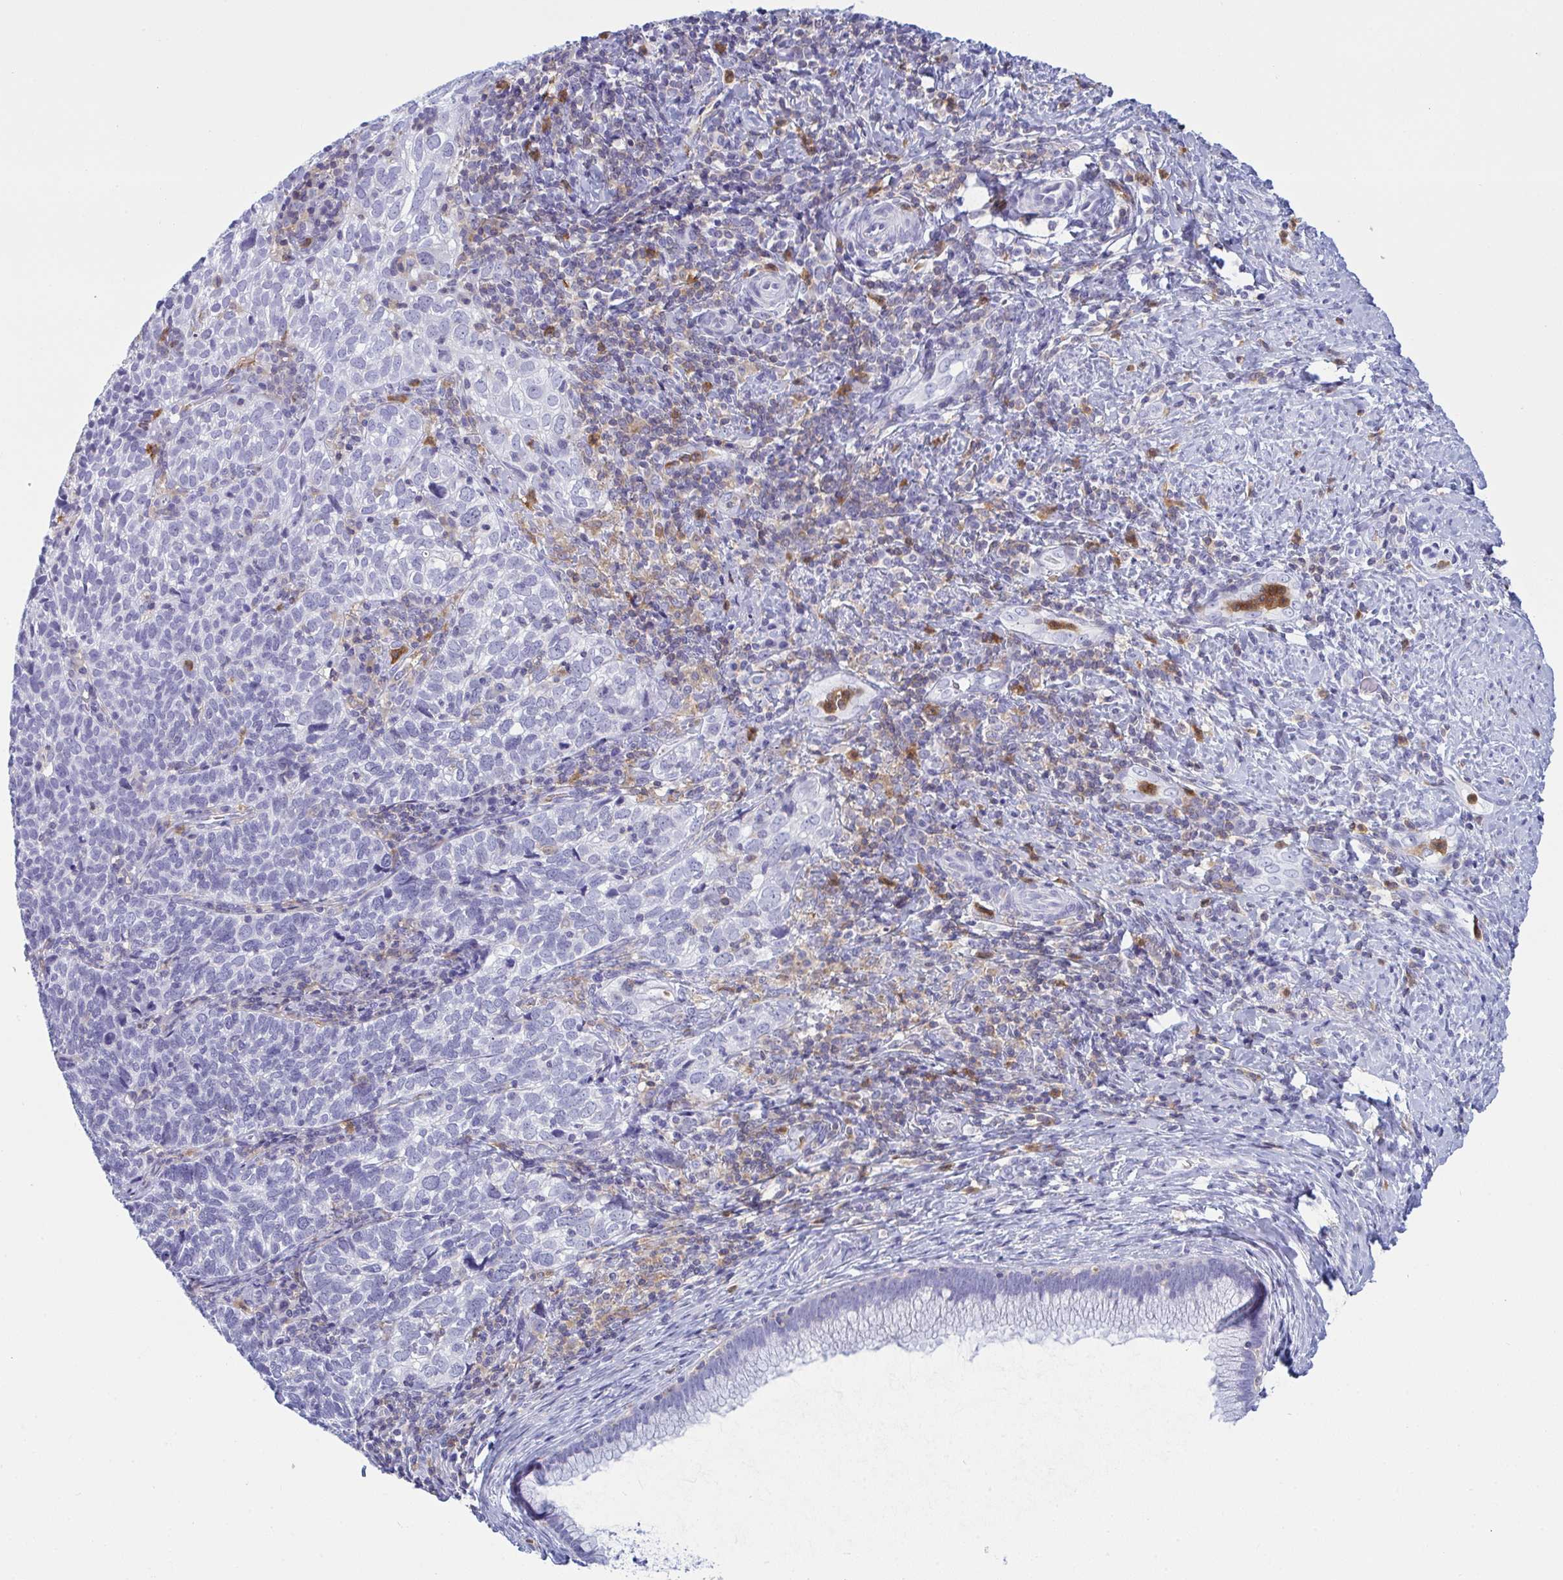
{"staining": {"intensity": "negative", "quantity": "none", "location": "none"}, "tissue": "cervical cancer", "cell_type": "Tumor cells", "image_type": "cancer", "snomed": [{"axis": "morphology", "description": "Normal tissue, NOS"}, {"axis": "morphology", "description": "Squamous cell carcinoma, NOS"}, {"axis": "topography", "description": "Vagina"}, {"axis": "topography", "description": "Cervix"}], "caption": "Histopathology image shows no significant protein expression in tumor cells of cervical cancer.", "gene": "MYO1F", "patient": {"sex": "female", "age": 45}}